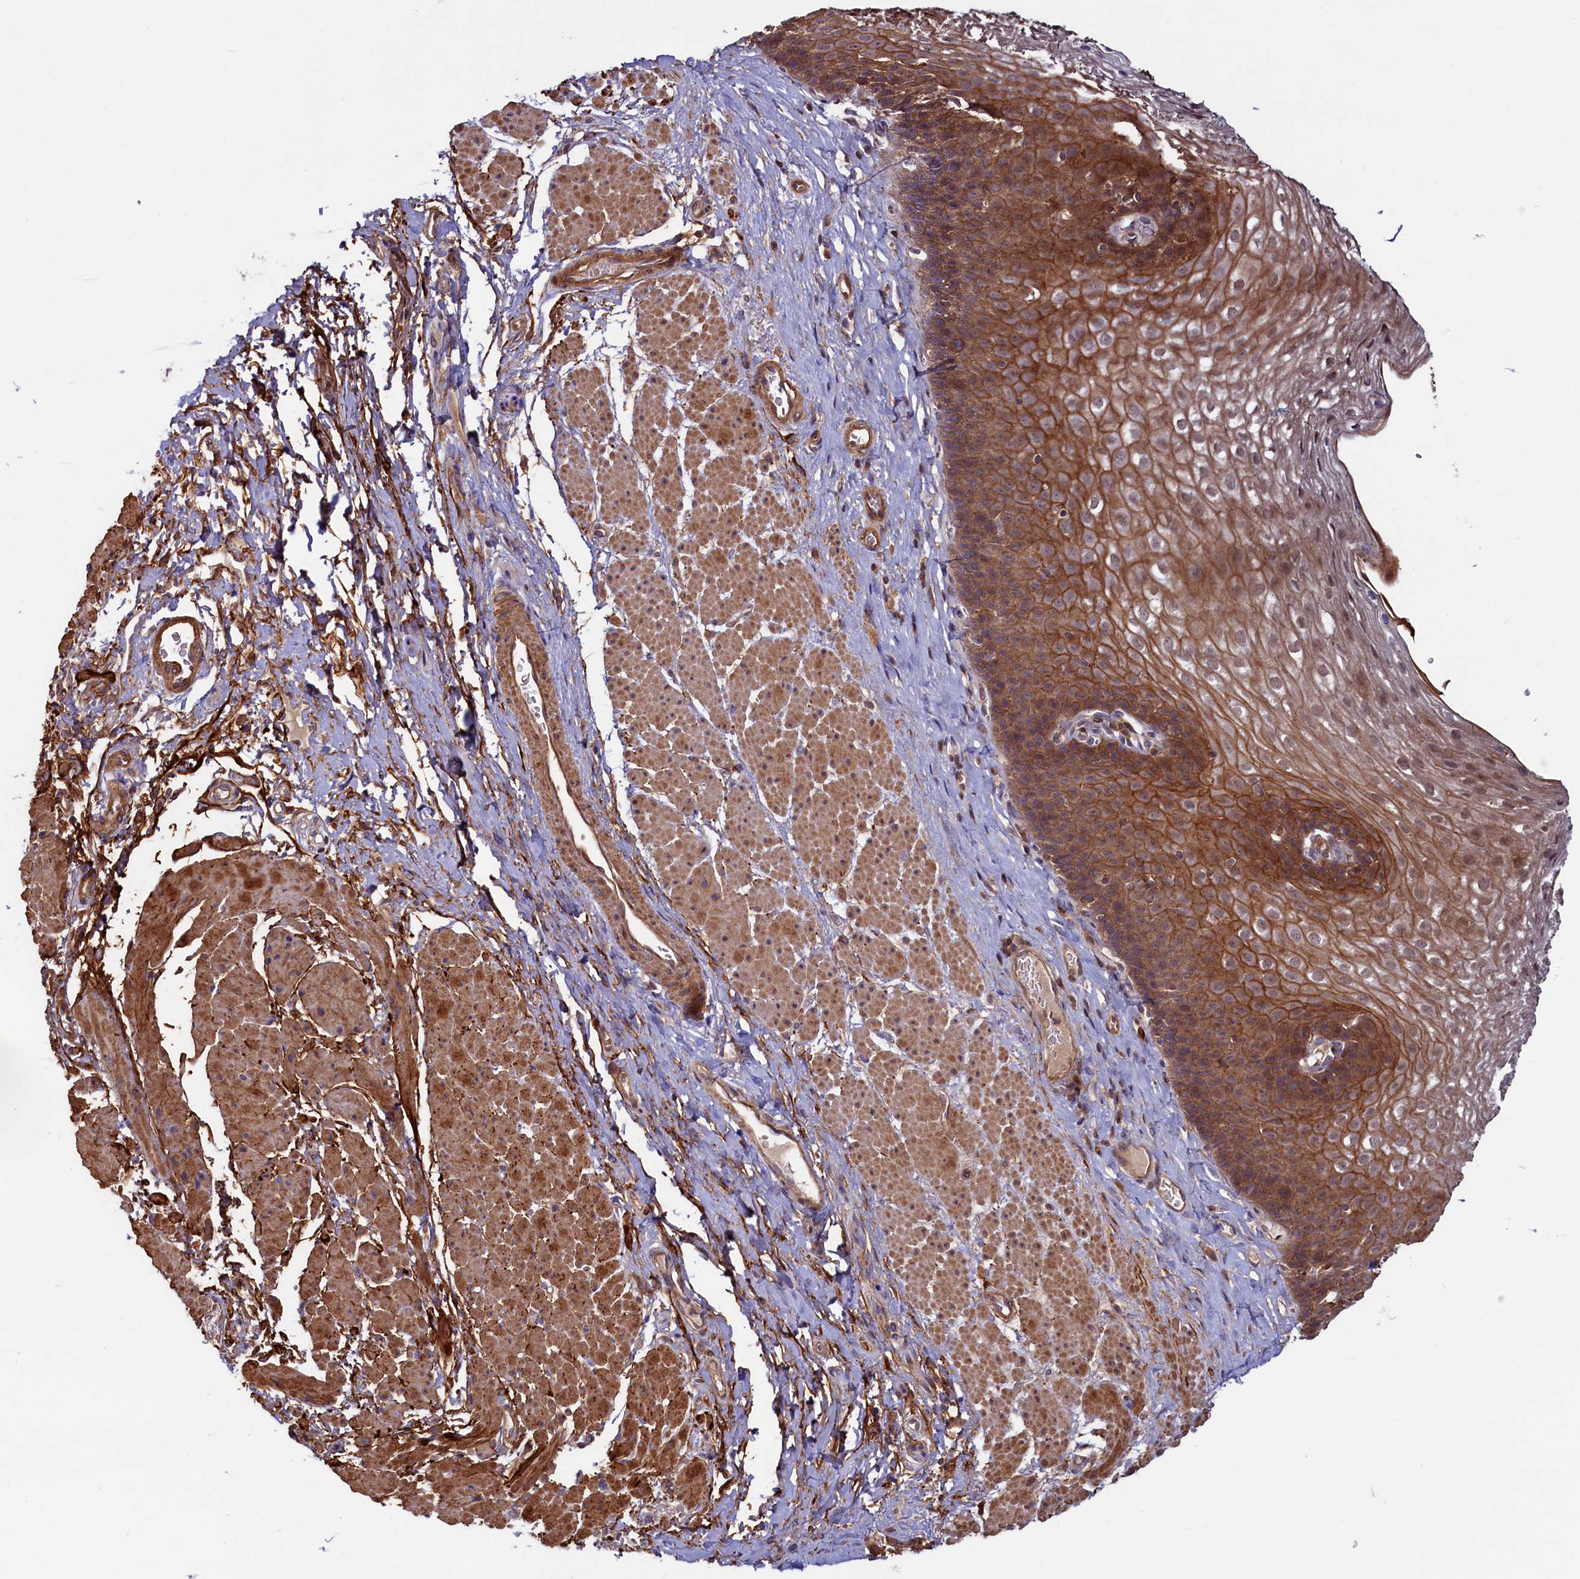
{"staining": {"intensity": "moderate", "quantity": ">75%", "location": "cytoplasmic/membranous,nuclear"}, "tissue": "esophagus", "cell_type": "Squamous epithelial cells", "image_type": "normal", "snomed": [{"axis": "morphology", "description": "Normal tissue, NOS"}, {"axis": "topography", "description": "Esophagus"}], "caption": "Protein expression analysis of benign esophagus shows moderate cytoplasmic/membranous,nuclear positivity in approximately >75% of squamous epithelial cells.", "gene": "DUOXA1", "patient": {"sex": "female", "age": 66}}